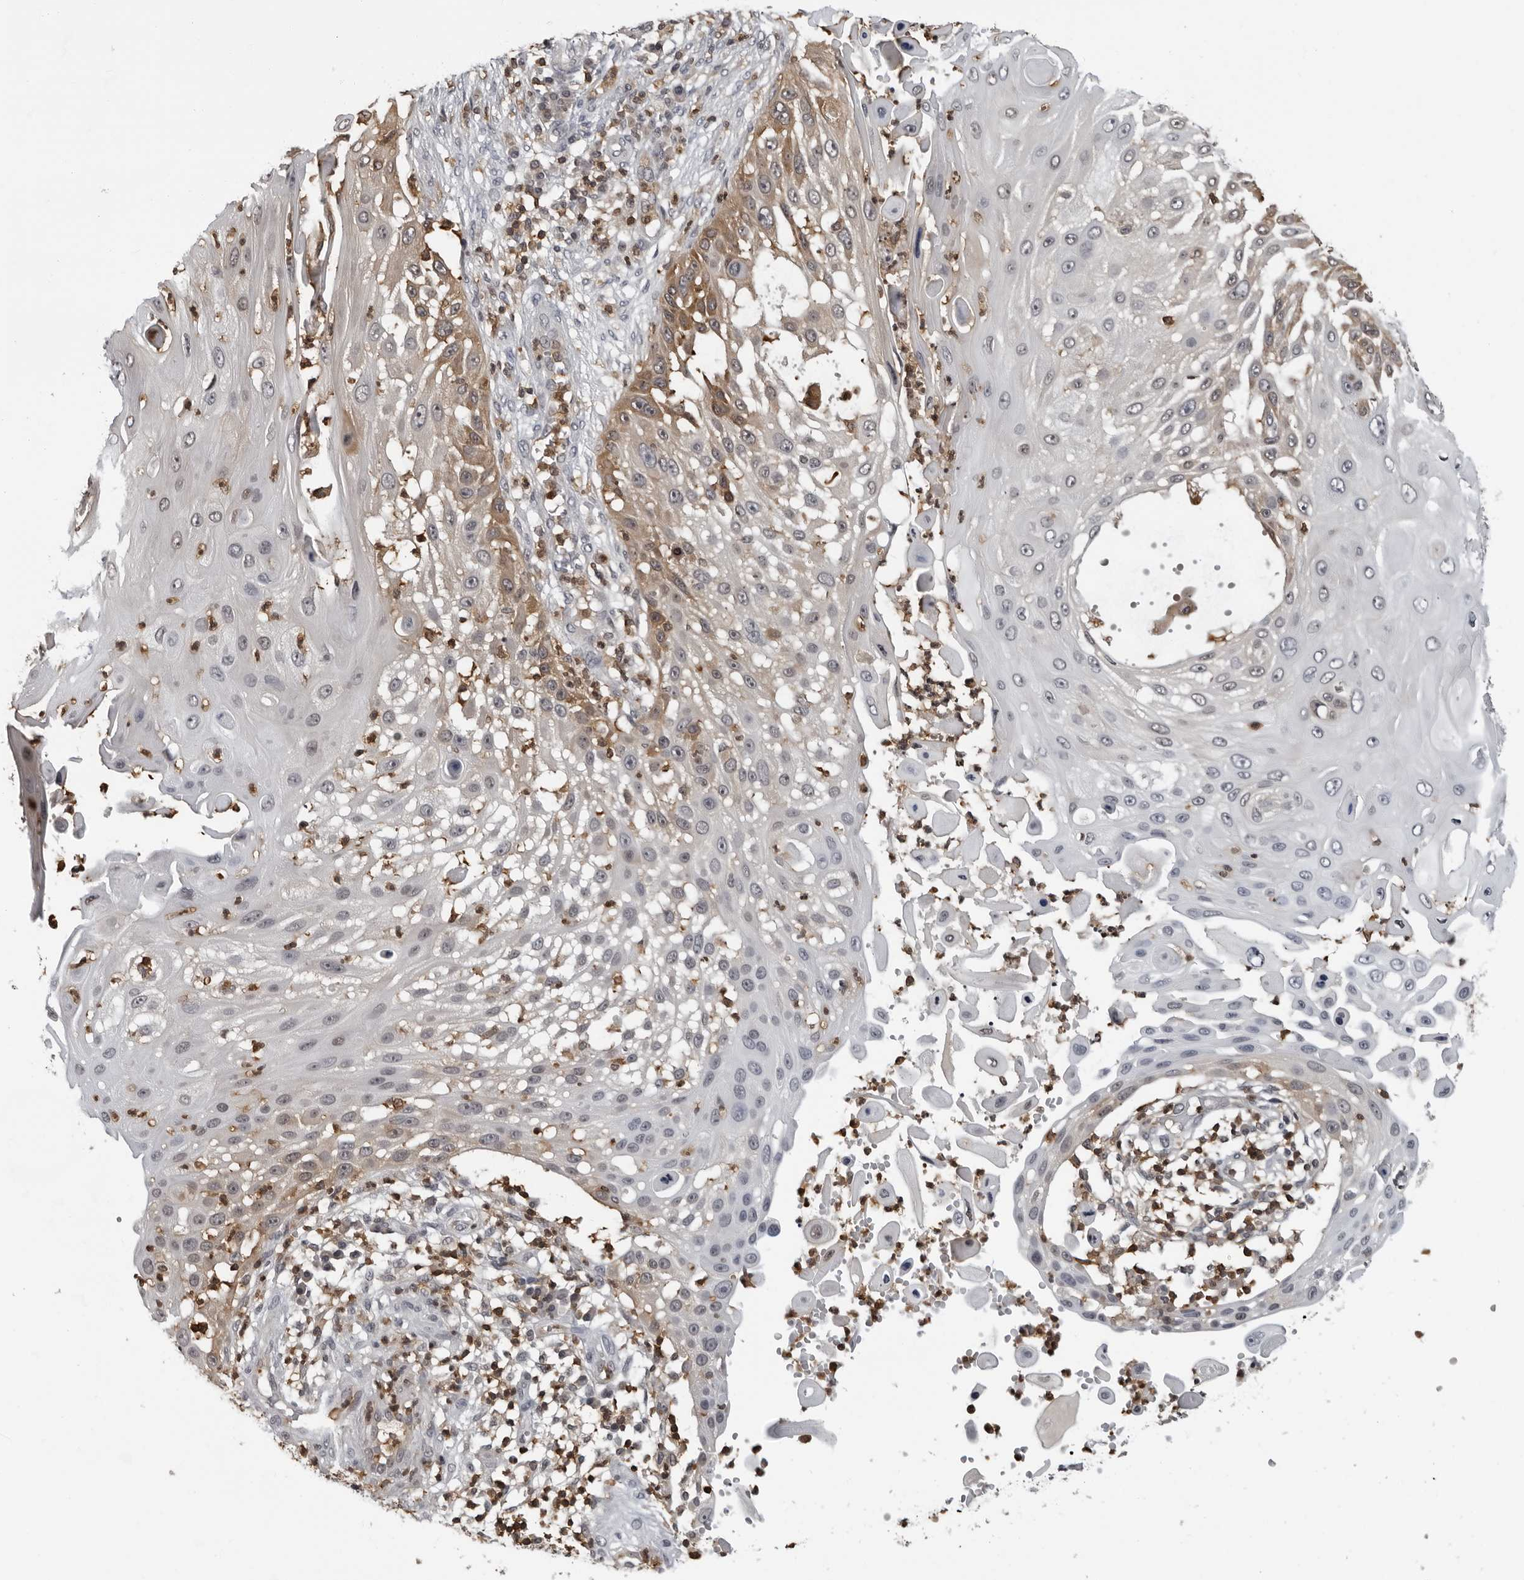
{"staining": {"intensity": "moderate", "quantity": "25%-75%", "location": "cytoplasmic/membranous"}, "tissue": "skin cancer", "cell_type": "Tumor cells", "image_type": "cancer", "snomed": [{"axis": "morphology", "description": "Squamous cell carcinoma, NOS"}, {"axis": "topography", "description": "Skin"}], "caption": "The histopathology image displays a brown stain indicating the presence of a protein in the cytoplasmic/membranous of tumor cells in skin cancer.", "gene": "HSPH1", "patient": {"sex": "female", "age": 44}}